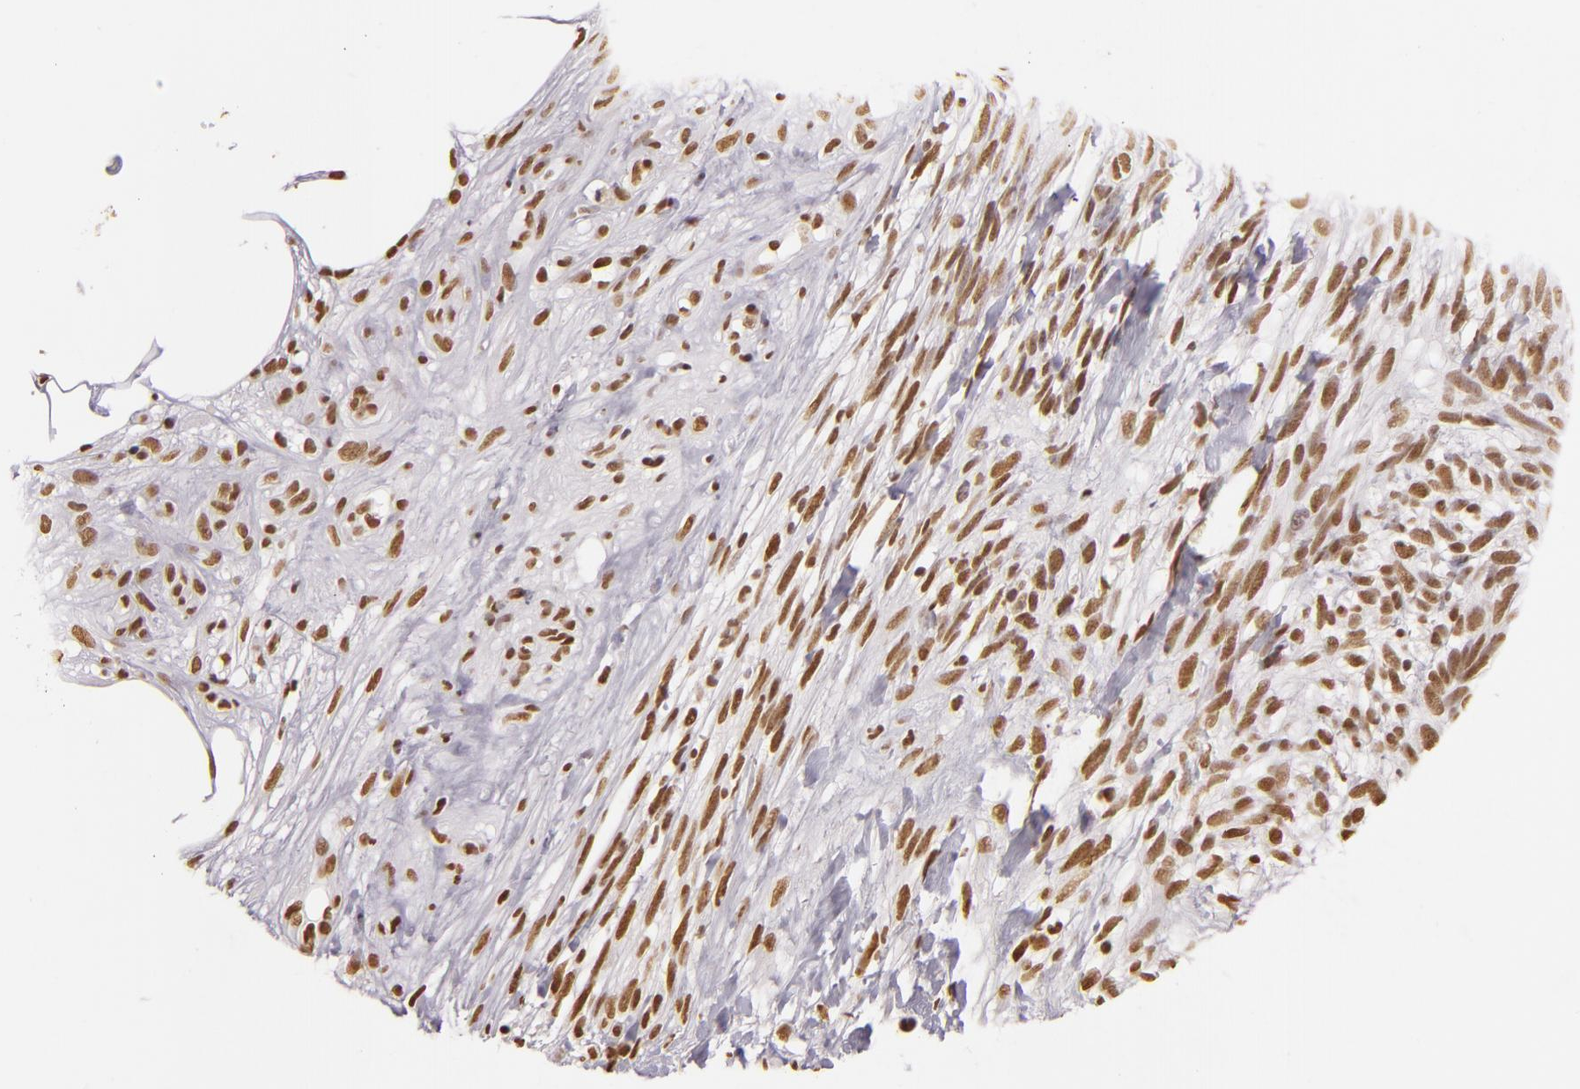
{"staining": {"intensity": "moderate", "quantity": ">75%", "location": "nuclear"}, "tissue": "melanoma", "cell_type": "Tumor cells", "image_type": "cancer", "snomed": [{"axis": "morphology", "description": "Malignant melanoma, NOS"}, {"axis": "topography", "description": "Skin"}], "caption": "A brown stain labels moderate nuclear positivity of a protein in melanoma tumor cells. Using DAB (brown) and hematoxylin (blue) stains, captured at high magnification using brightfield microscopy.", "gene": "PAPOLA", "patient": {"sex": "female", "age": 85}}